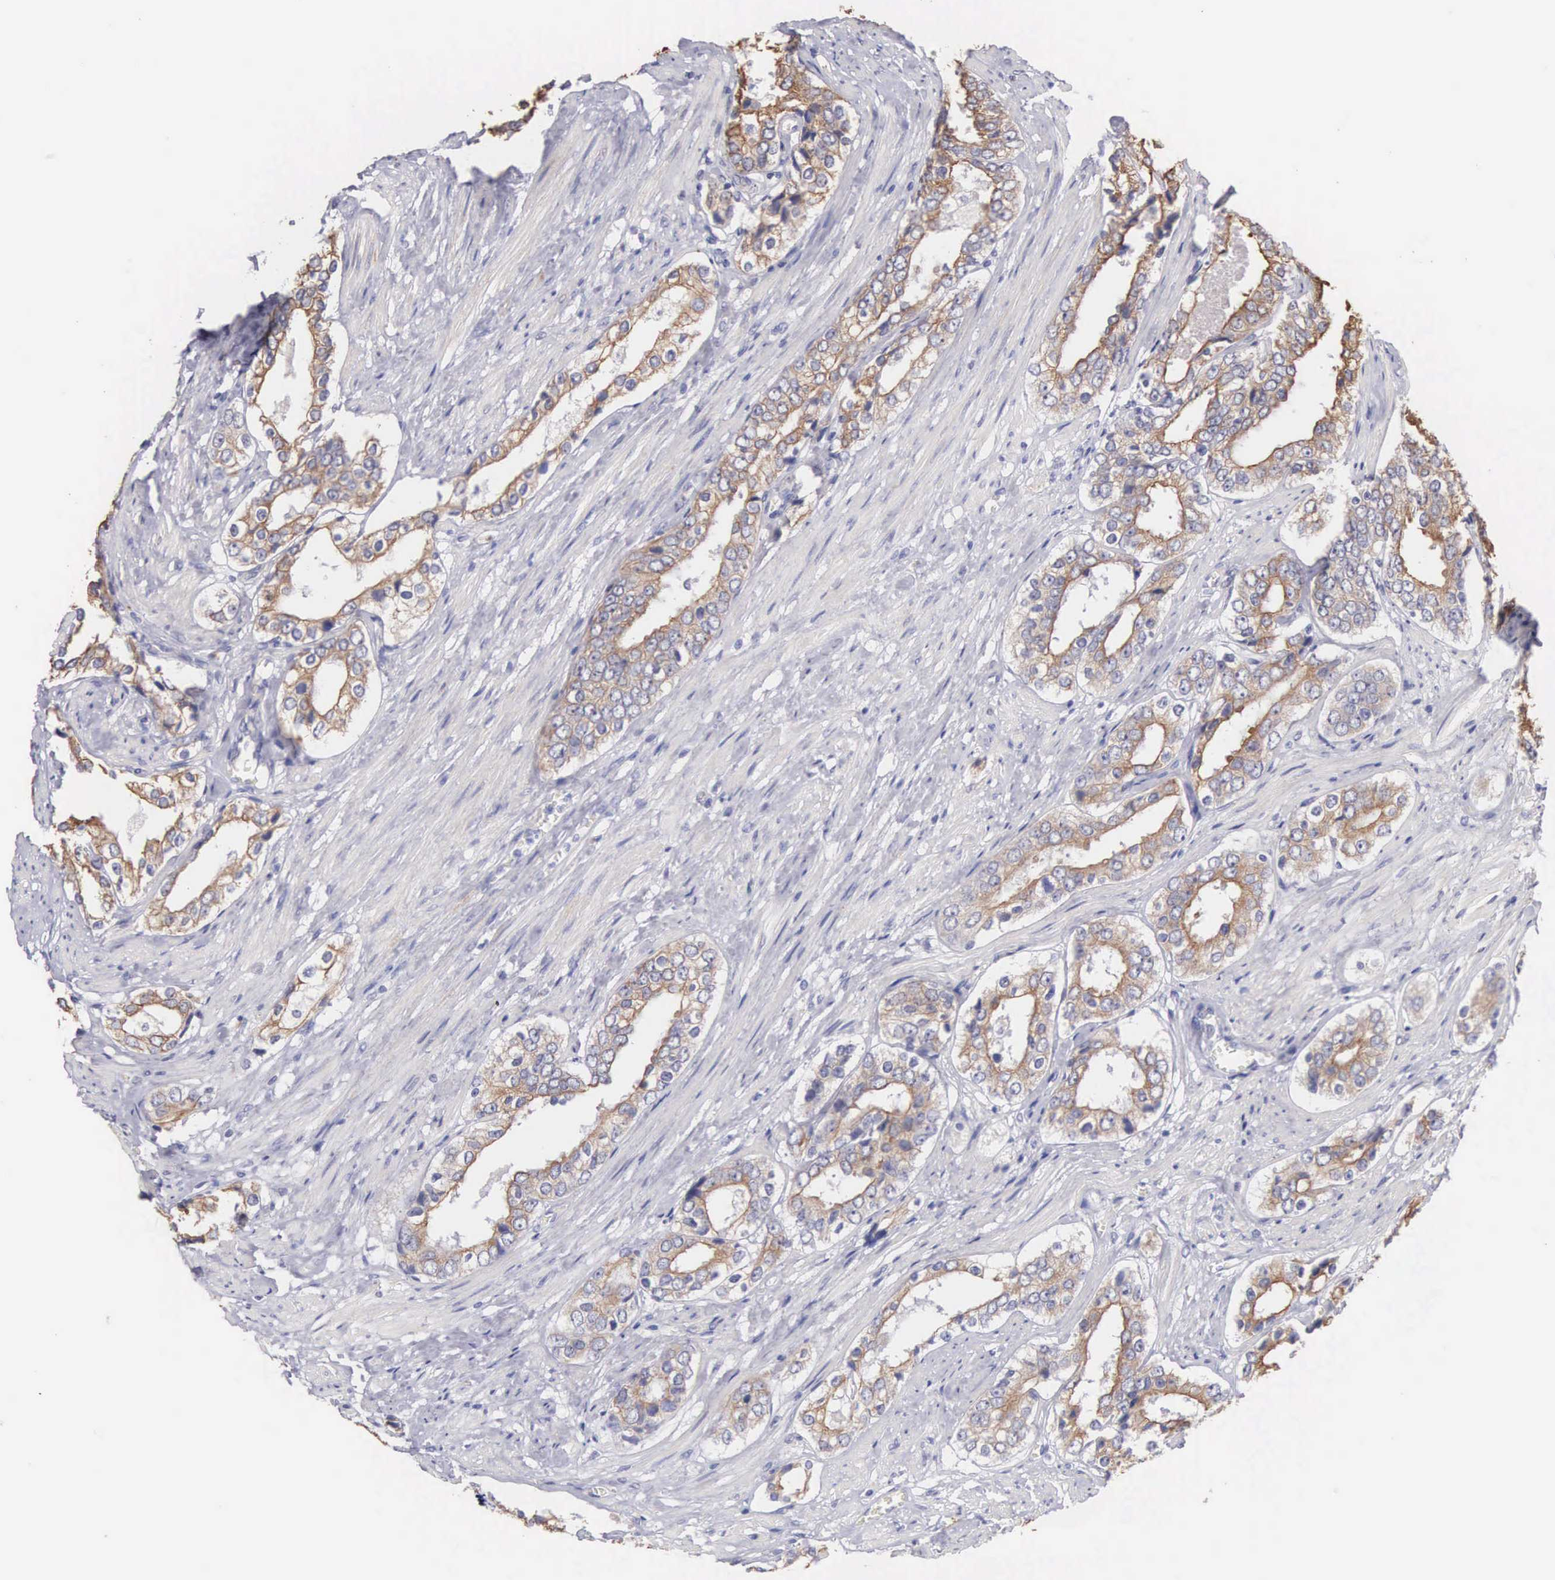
{"staining": {"intensity": "weak", "quantity": "25%-75%", "location": "cytoplasmic/membranous"}, "tissue": "prostate cancer", "cell_type": "Tumor cells", "image_type": "cancer", "snomed": [{"axis": "morphology", "description": "Adenocarcinoma, Medium grade"}, {"axis": "topography", "description": "Prostate"}], "caption": "A brown stain labels weak cytoplasmic/membranous expression of a protein in prostate cancer (adenocarcinoma (medium-grade)) tumor cells.", "gene": "PIR", "patient": {"sex": "male", "age": 73}}